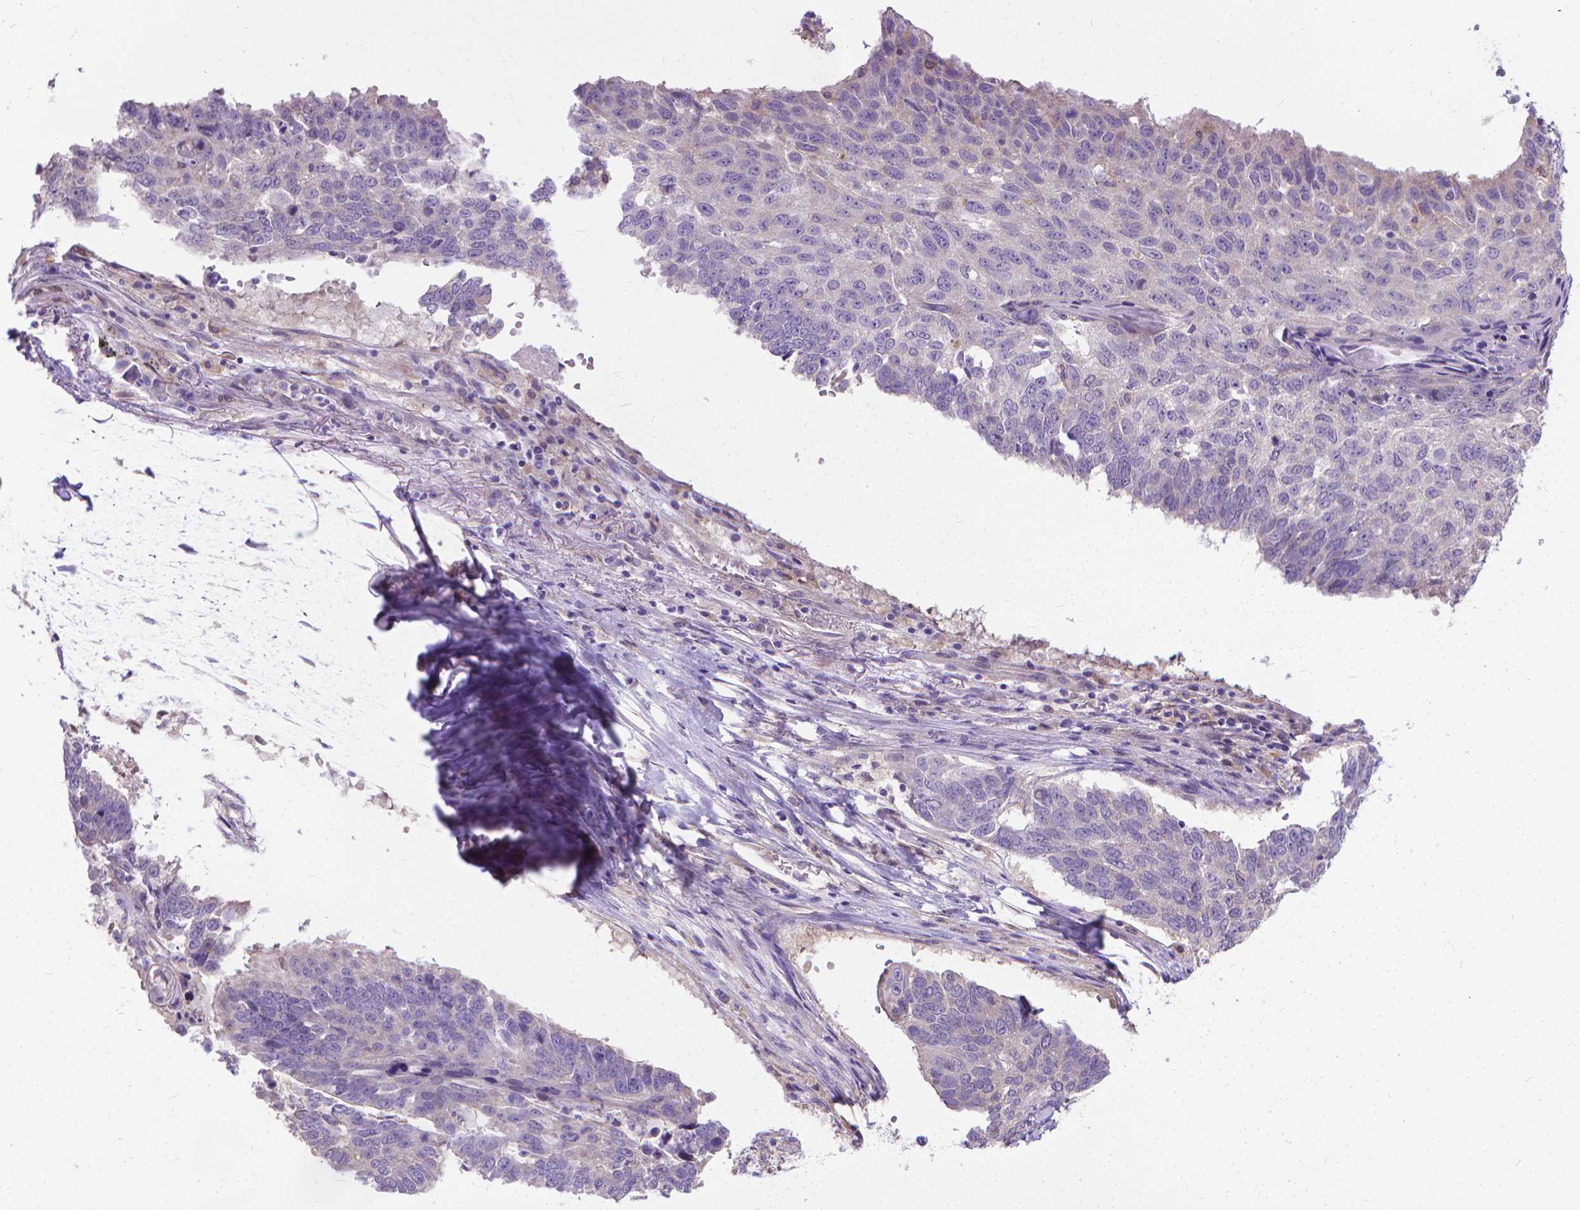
{"staining": {"intensity": "negative", "quantity": "none", "location": "none"}, "tissue": "lung cancer", "cell_type": "Tumor cells", "image_type": "cancer", "snomed": [{"axis": "morphology", "description": "Squamous cell carcinoma, NOS"}, {"axis": "topography", "description": "Lung"}], "caption": "IHC histopathology image of neoplastic tissue: lung cancer (squamous cell carcinoma) stained with DAB (3,3'-diaminobenzidine) reveals no significant protein expression in tumor cells.", "gene": "CFAP299", "patient": {"sex": "male", "age": 73}}